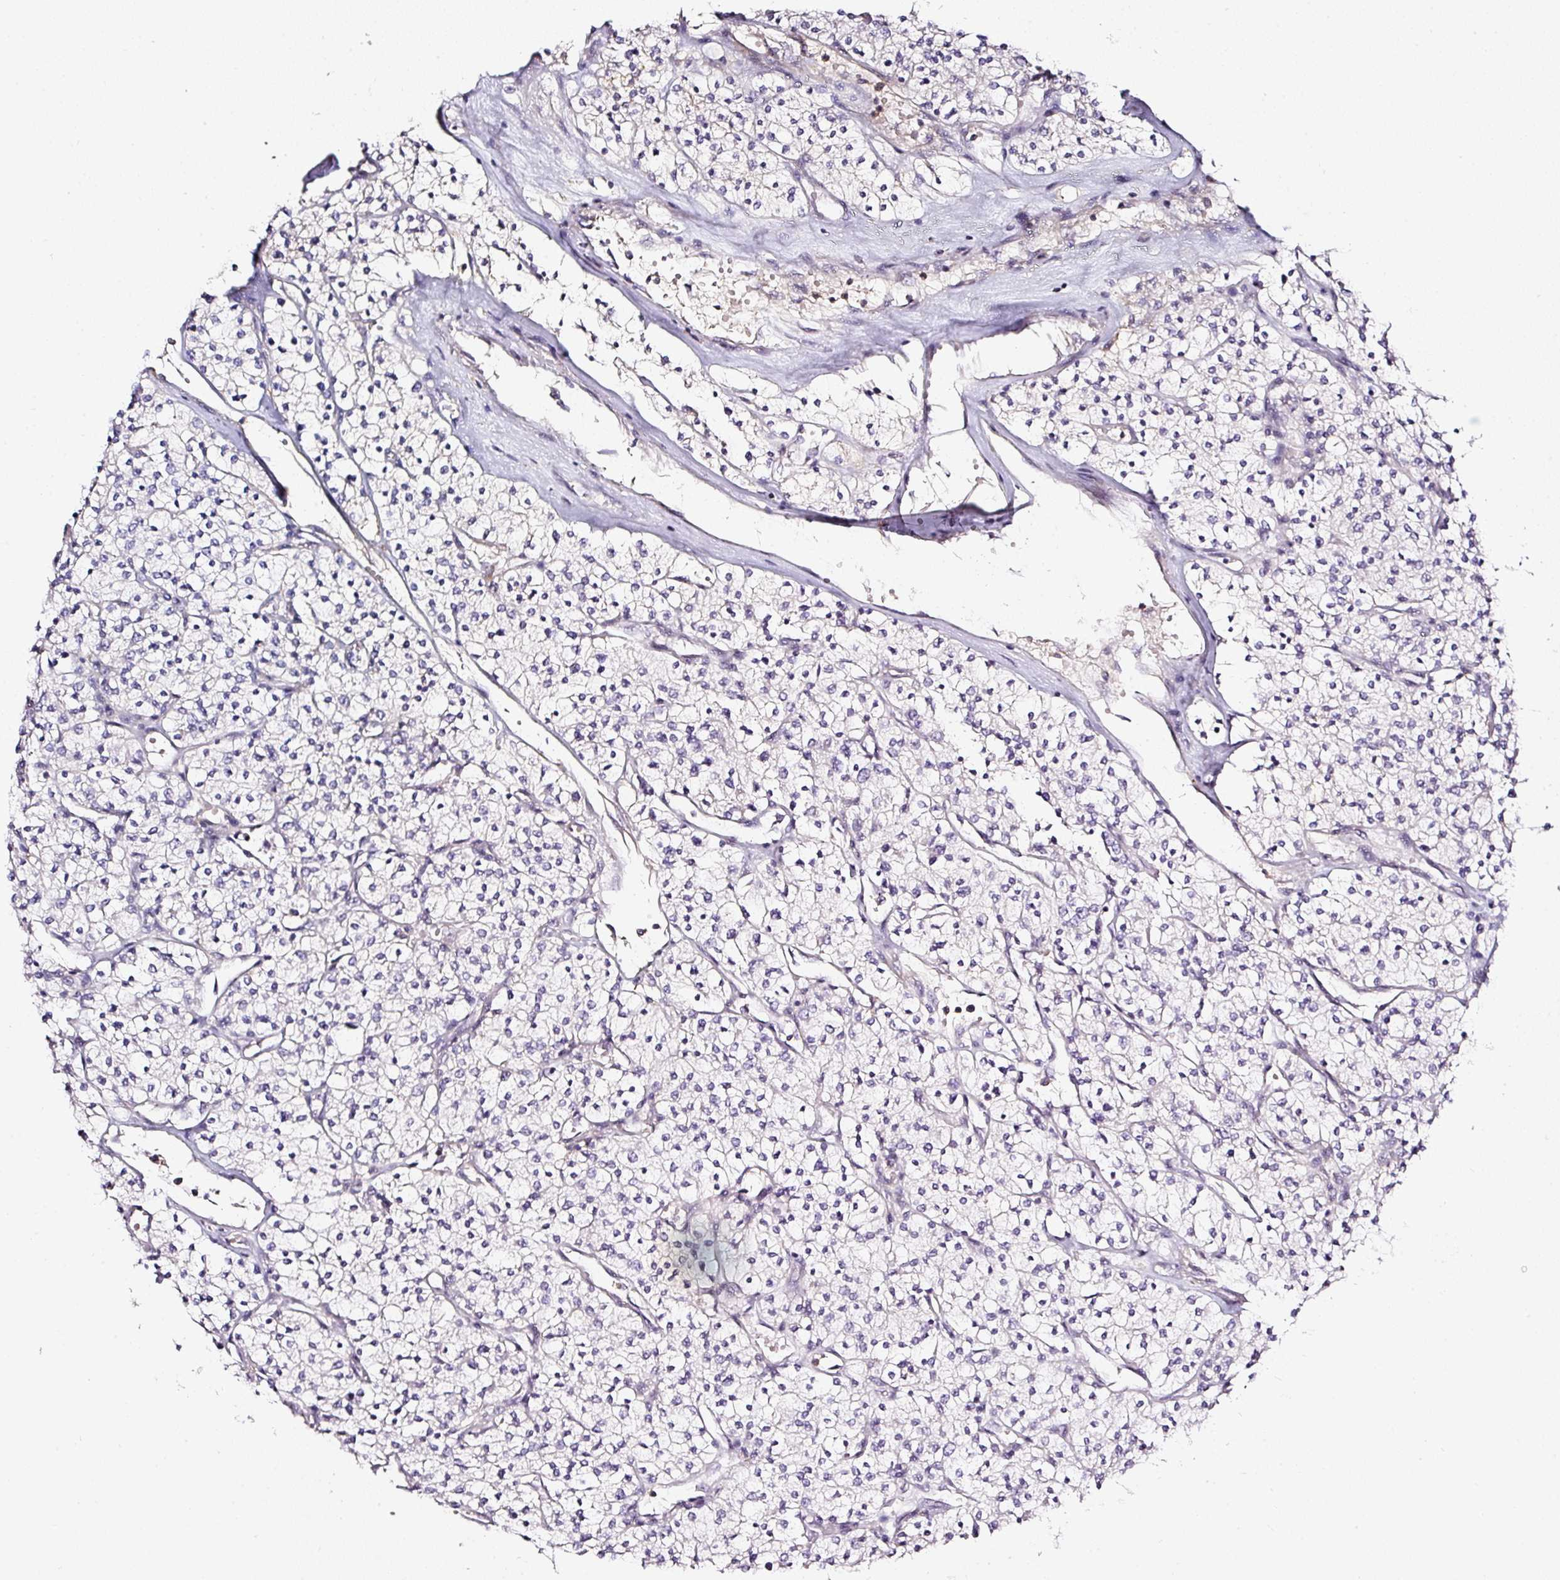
{"staining": {"intensity": "negative", "quantity": "none", "location": "none"}, "tissue": "renal cancer", "cell_type": "Tumor cells", "image_type": "cancer", "snomed": [{"axis": "morphology", "description": "Adenocarcinoma, NOS"}, {"axis": "topography", "description": "Kidney"}], "caption": "Human renal adenocarcinoma stained for a protein using immunohistochemistry (IHC) demonstrates no expression in tumor cells.", "gene": "CD47", "patient": {"sex": "male", "age": 80}}